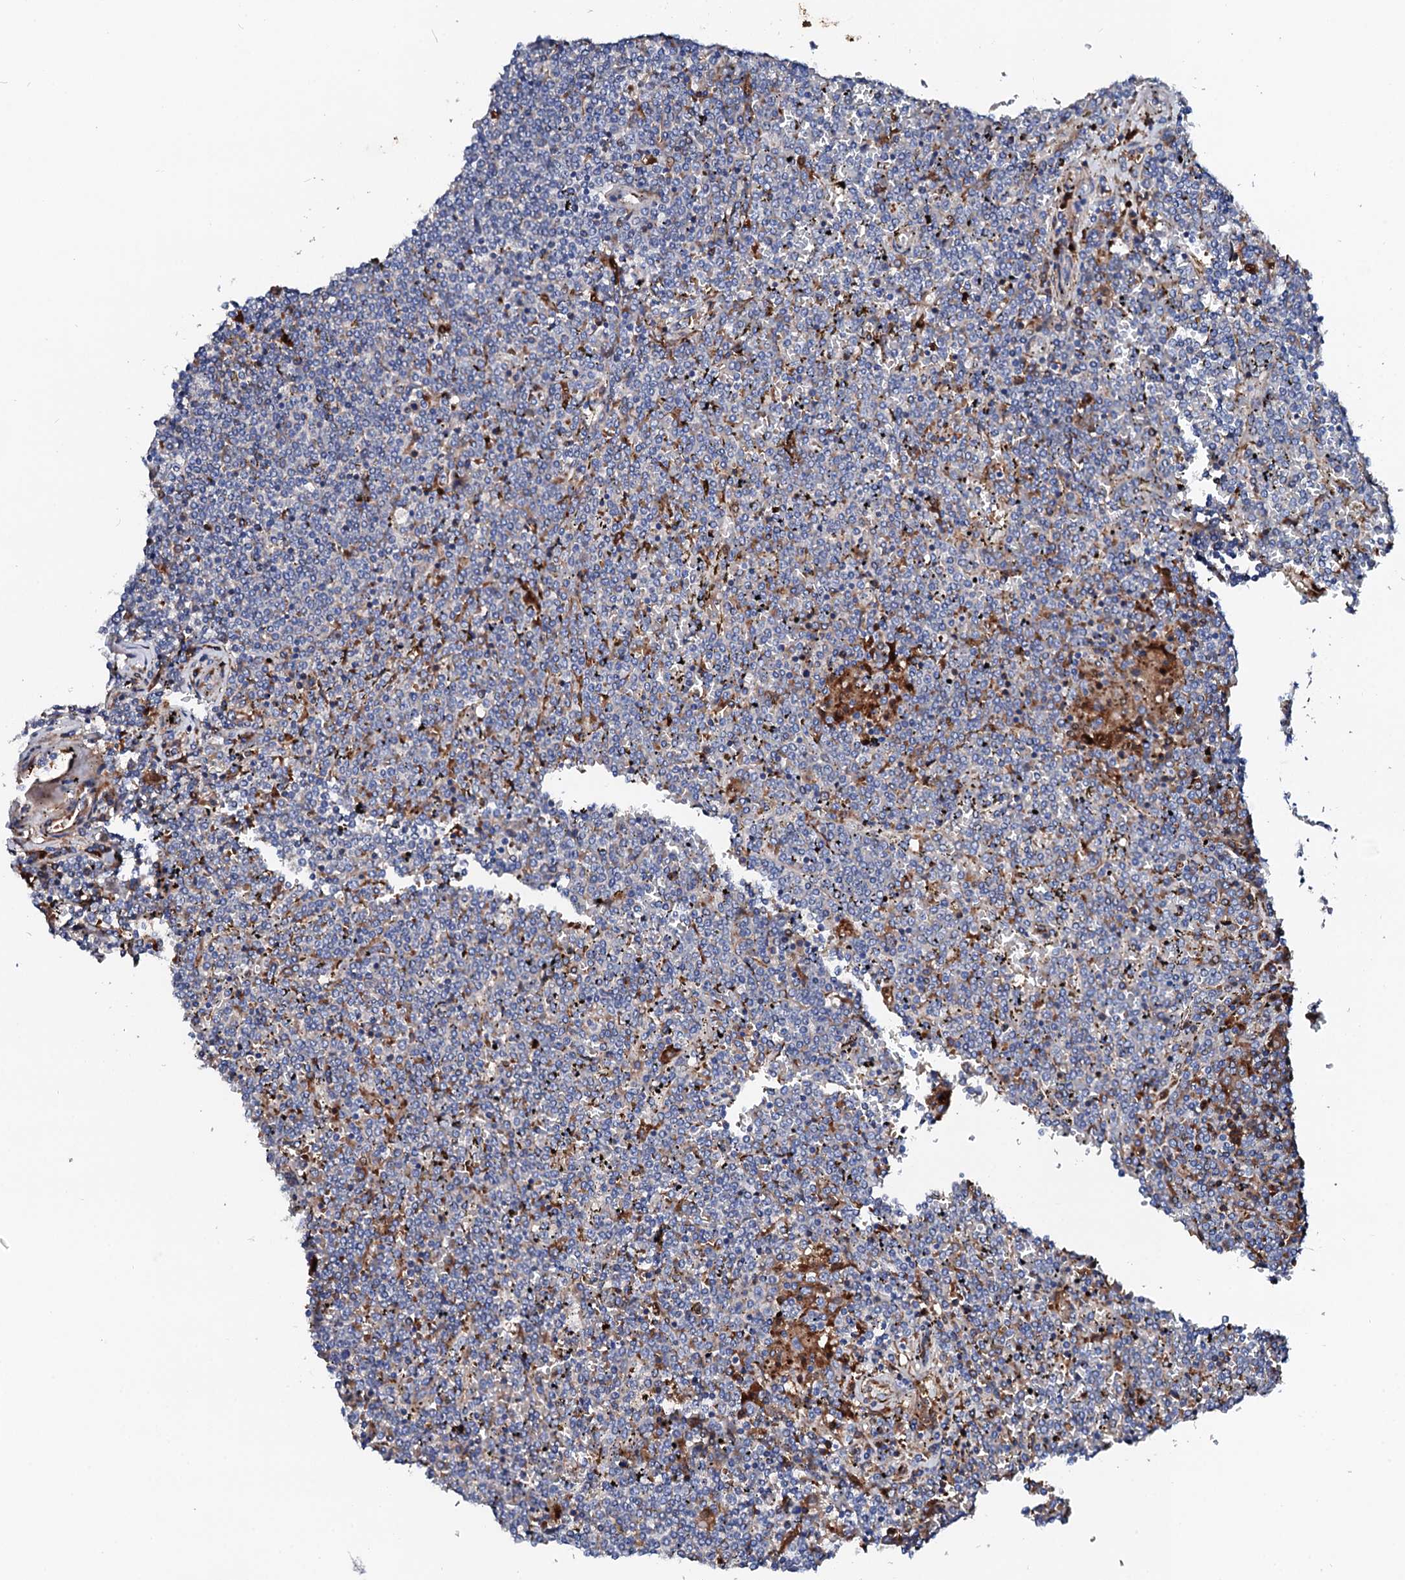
{"staining": {"intensity": "moderate", "quantity": "<25%", "location": "cytoplasmic/membranous"}, "tissue": "lymphoma", "cell_type": "Tumor cells", "image_type": "cancer", "snomed": [{"axis": "morphology", "description": "Malignant lymphoma, non-Hodgkin's type, Low grade"}, {"axis": "topography", "description": "Spleen"}], "caption": "The photomicrograph demonstrates staining of lymphoma, revealing moderate cytoplasmic/membranous protein expression (brown color) within tumor cells.", "gene": "SLC10A7", "patient": {"sex": "female", "age": 19}}